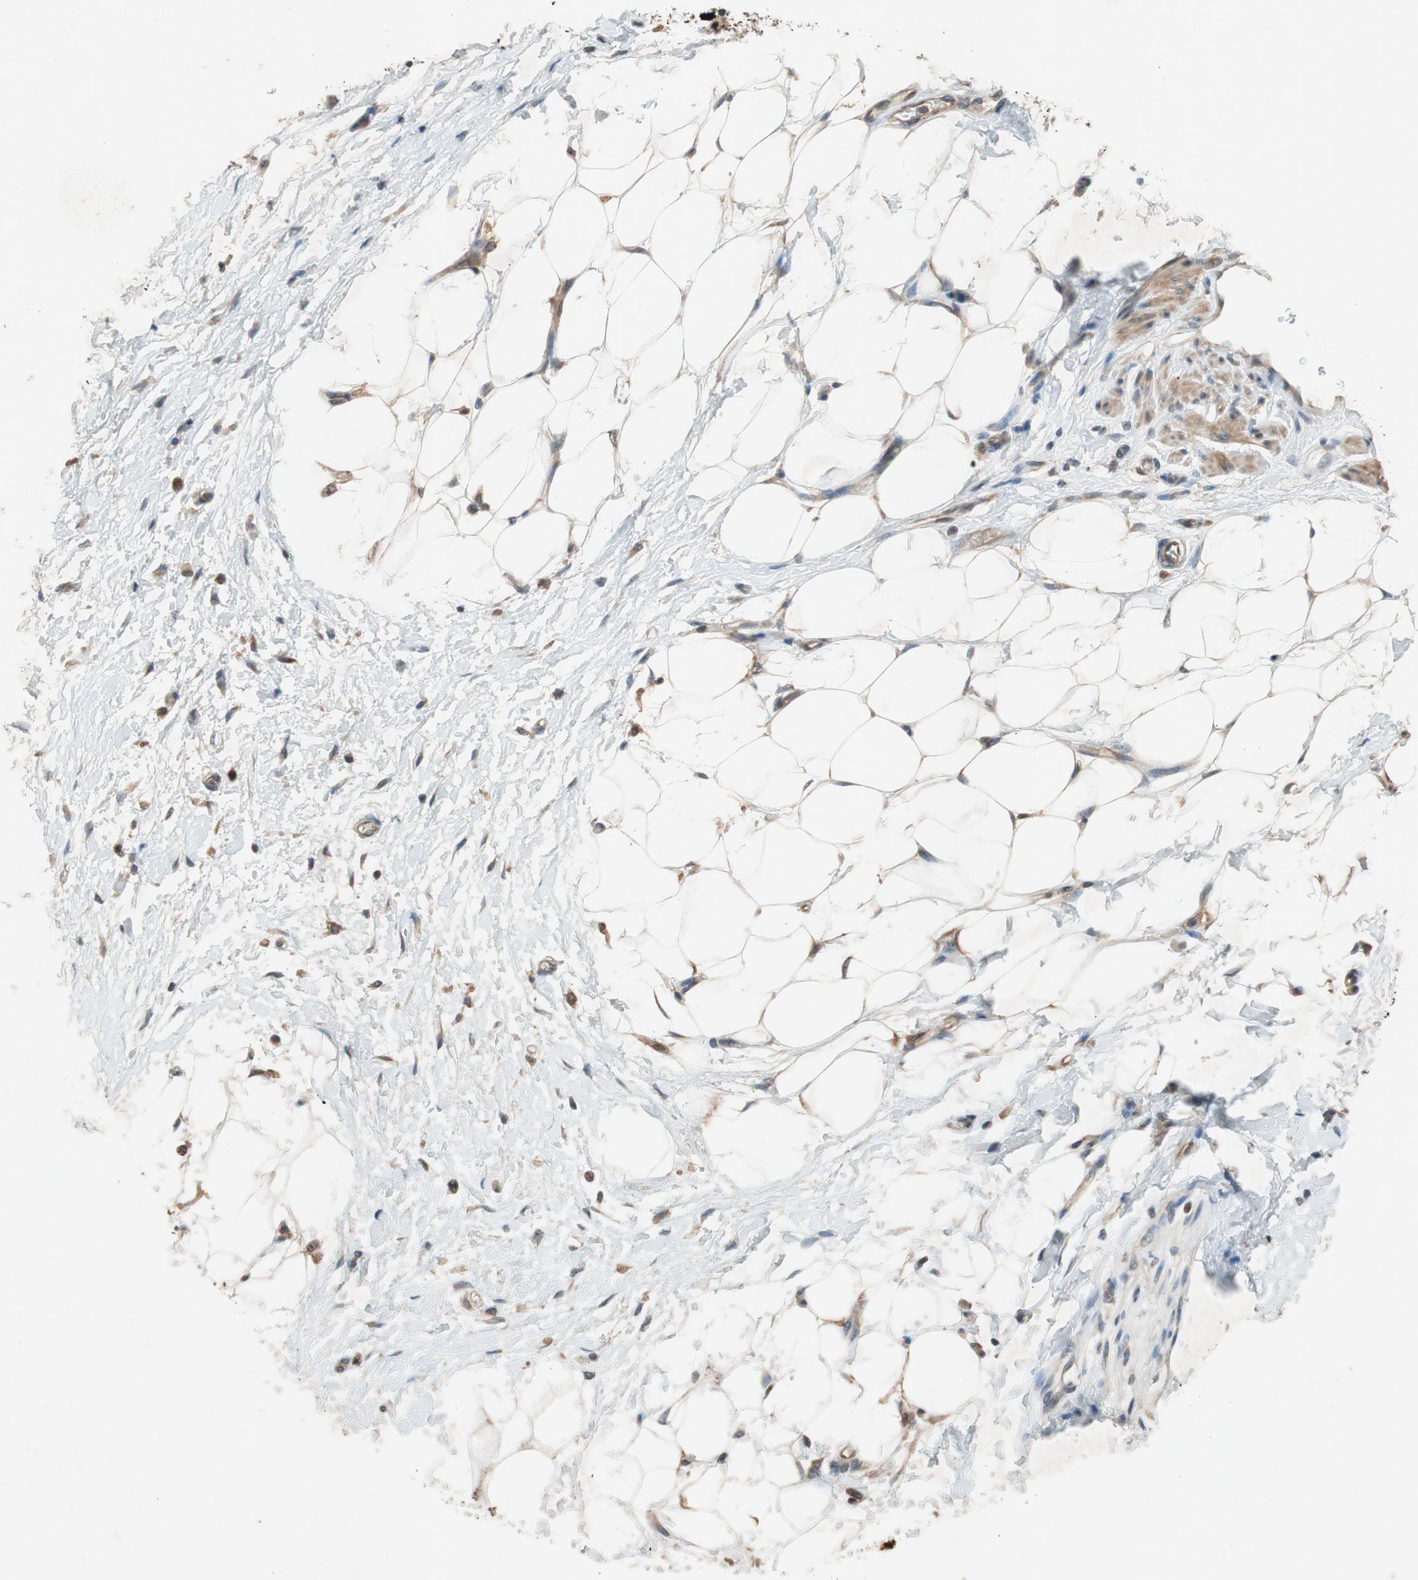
{"staining": {"intensity": "weak", "quantity": "25%-75%", "location": "cytoplasmic/membranous"}, "tissue": "adipose tissue", "cell_type": "Adipocytes", "image_type": "normal", "snomed": [{"axis": "morphology", "description": "Normal tissue, NOS"}, {"axis": "morphology", "description": "Urothelial carcinoma, High grade"}, {"axis": "topography", "description": "Vascular tissue"}, {"axis": "topography", "description": "Urinary bladder"}], "caption": "Immunohistochemistry (IHC) (DAB) staining of benign human adipose tissue exhibits weak cytoplasmic/membranous protein staining in about 25%-75% of adipocytes.", "gene": "ATP2C1", "patient": {"sex": "female", "age": 56}}